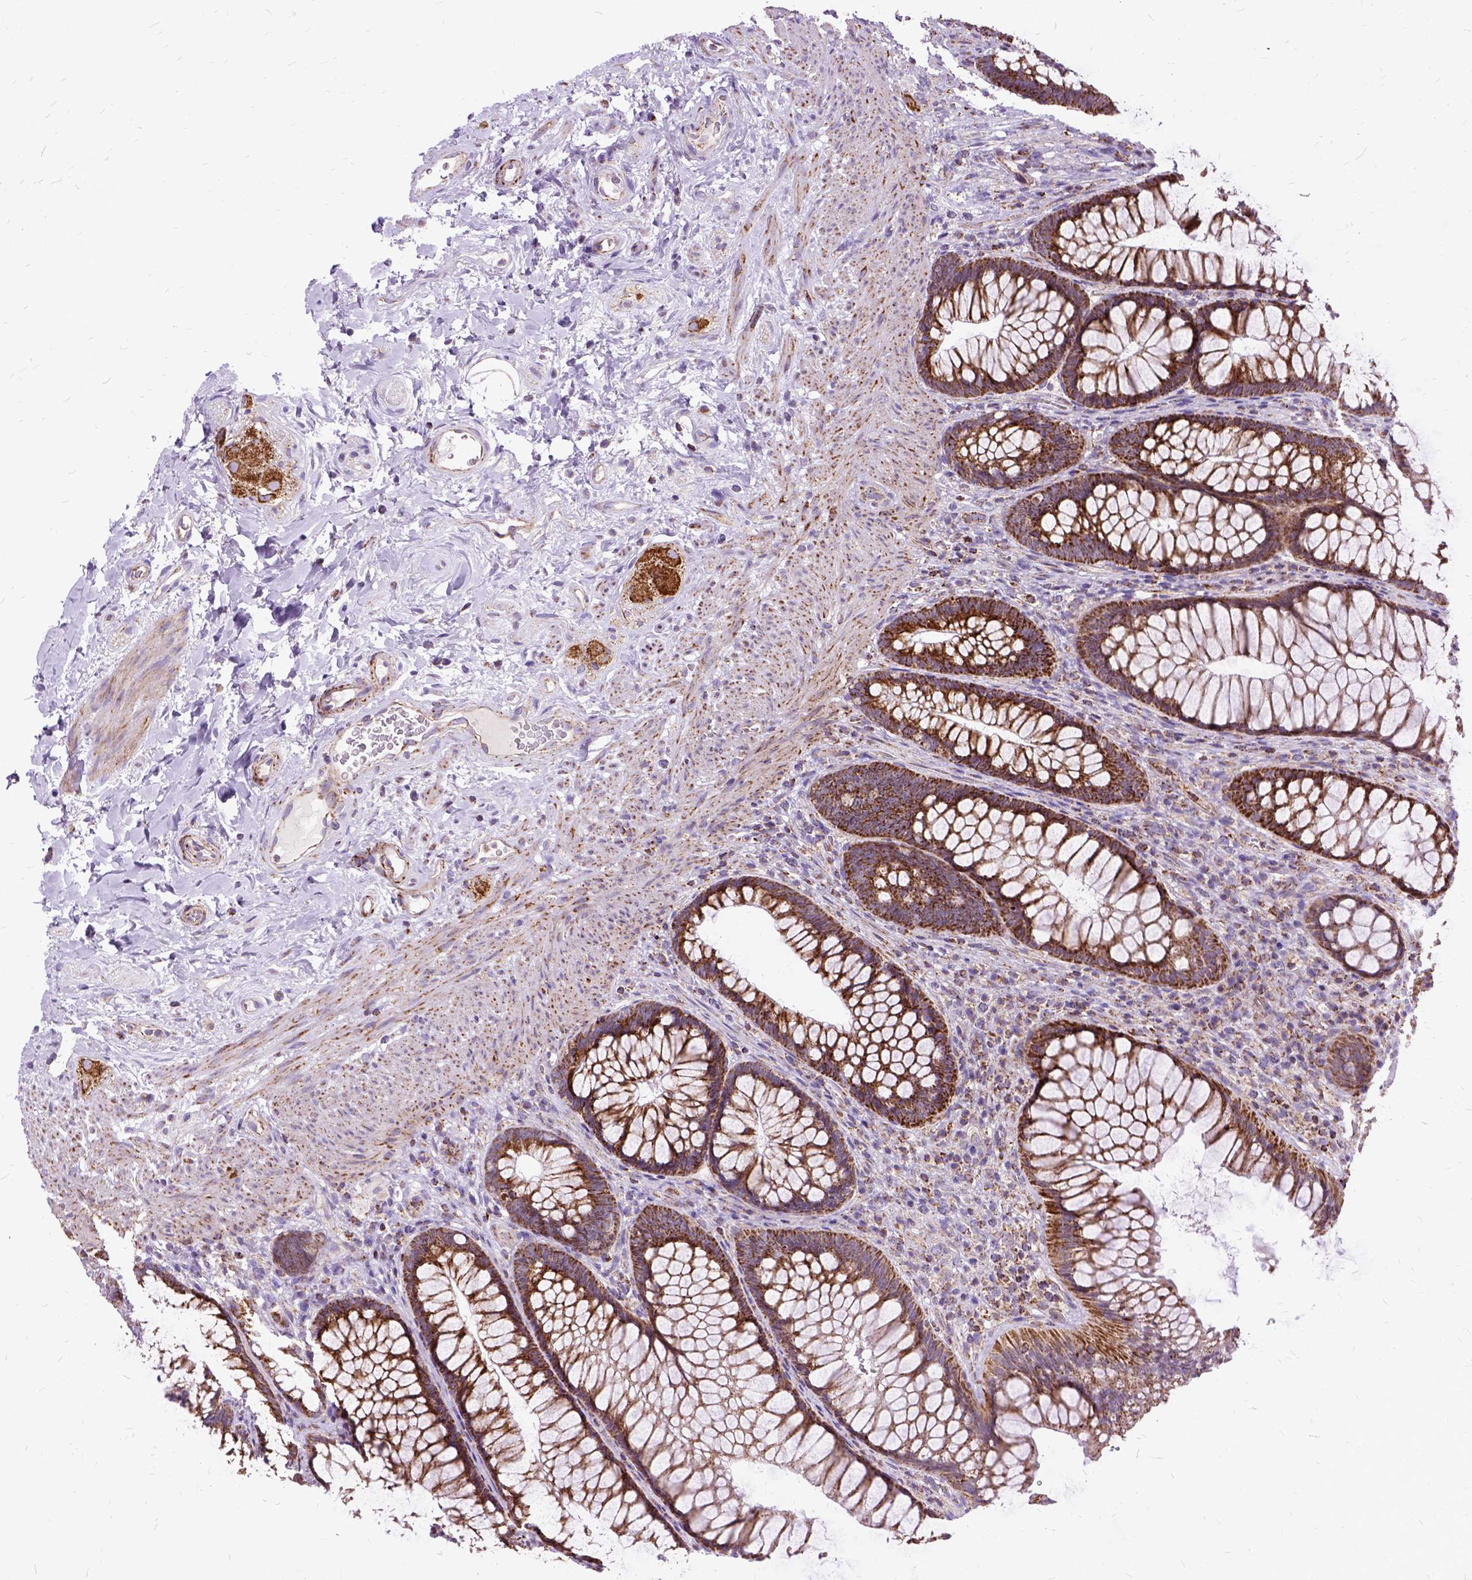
{"staining": {"intensity": "strong", "quantity": ">75%", "location": "cytoplasmic/membranous"}, "tissue": "rectum", "cell_type": "Glandular cells", "image_type": "normal", "snomed": [{"axis": "morphology", "description": "Normal tissue, NOS"}, {"axis": "topography", "description": "Smooth muscle"}, {"axis": "topography", "description": "Rectum"}], "caption": "This micrograph exhibits IHC staining of unremarkable human rectum, with high strong cytoplasmic/membranous staining in approximately >75% of glandular cells.", "gene": "OXCT1", "patient": {"sex": "male", "age": 53}}